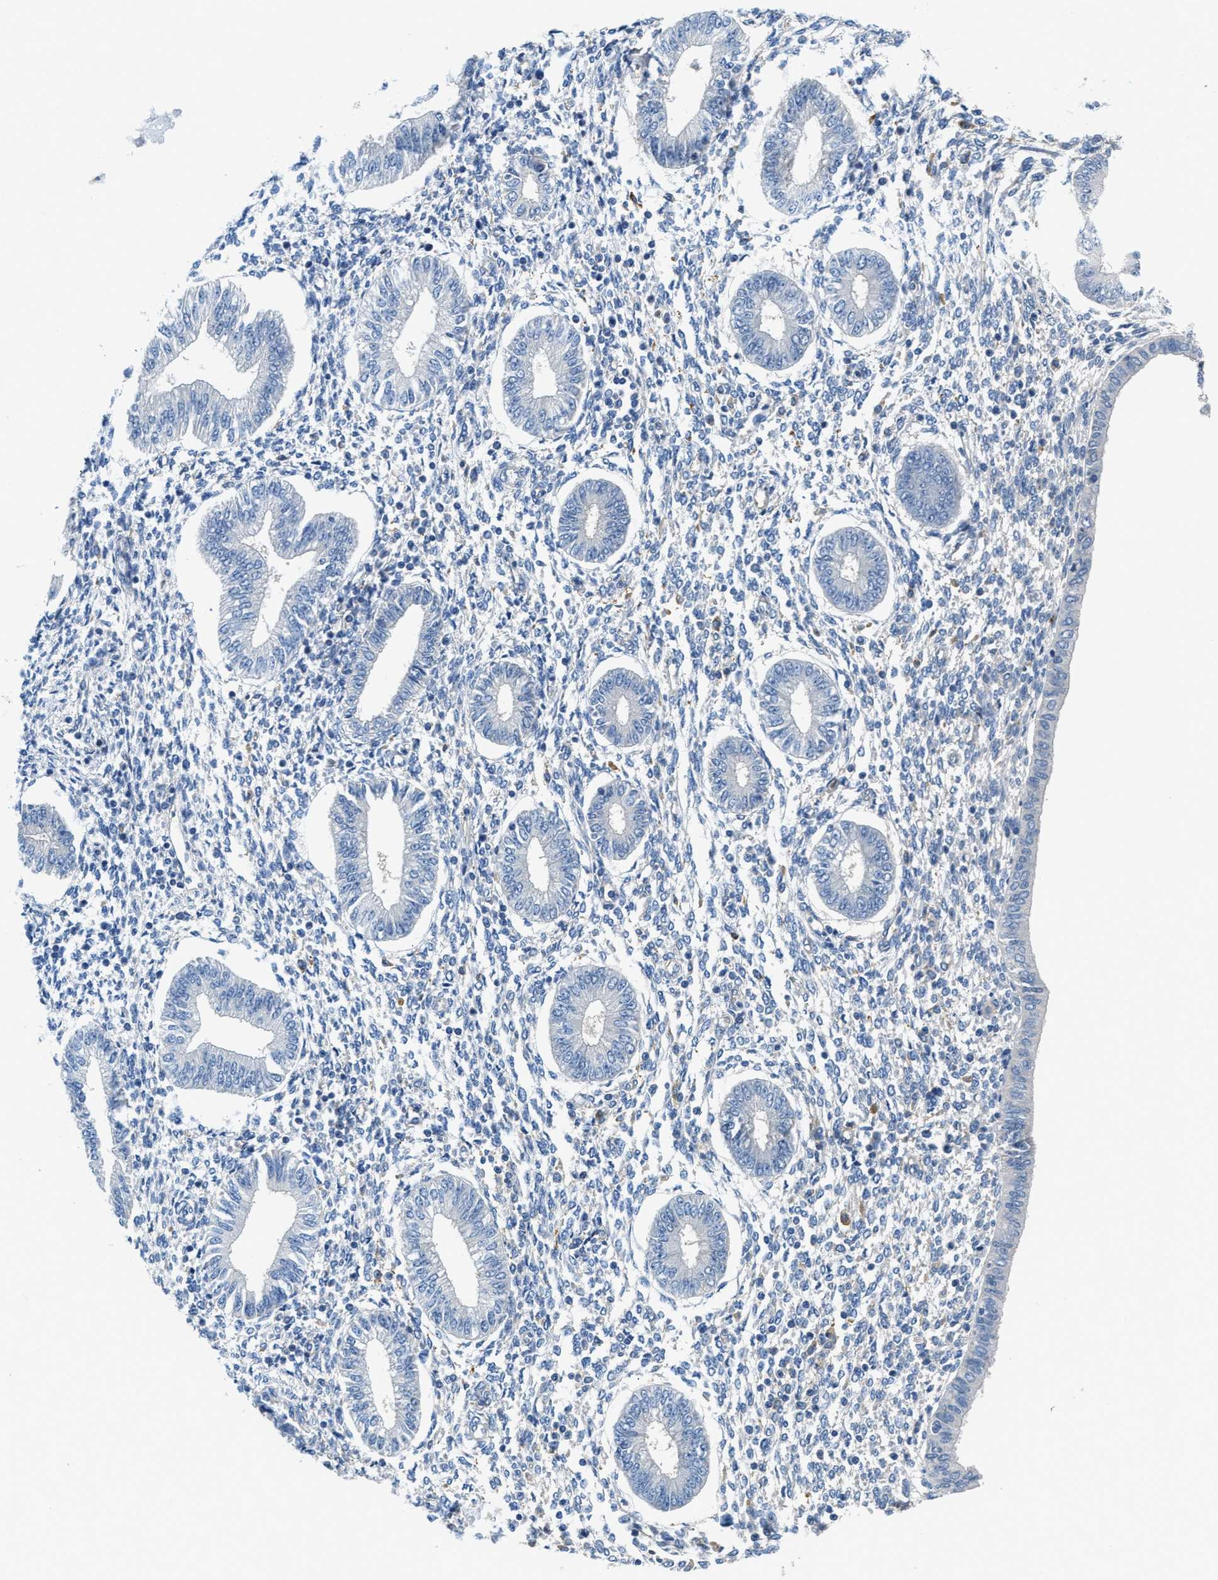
{"staining": {"intensity": "negative", "quantity": "none", "location": "none"}, "tissue": "endometrium", "cell_type": "Cells in endometrial stroma", "image_type": "normal", "snomed": [{"axis": "morphology", "description": "Normal tissue, NOS"}, {"axis": "topography", "description": "Endometrium"}], "caption": "Cells in endometrial stroma are negative for brown protein staining in normal endometrium.", "gene": "NSUN7", "patient": {"sex": "female", "age": 50}}